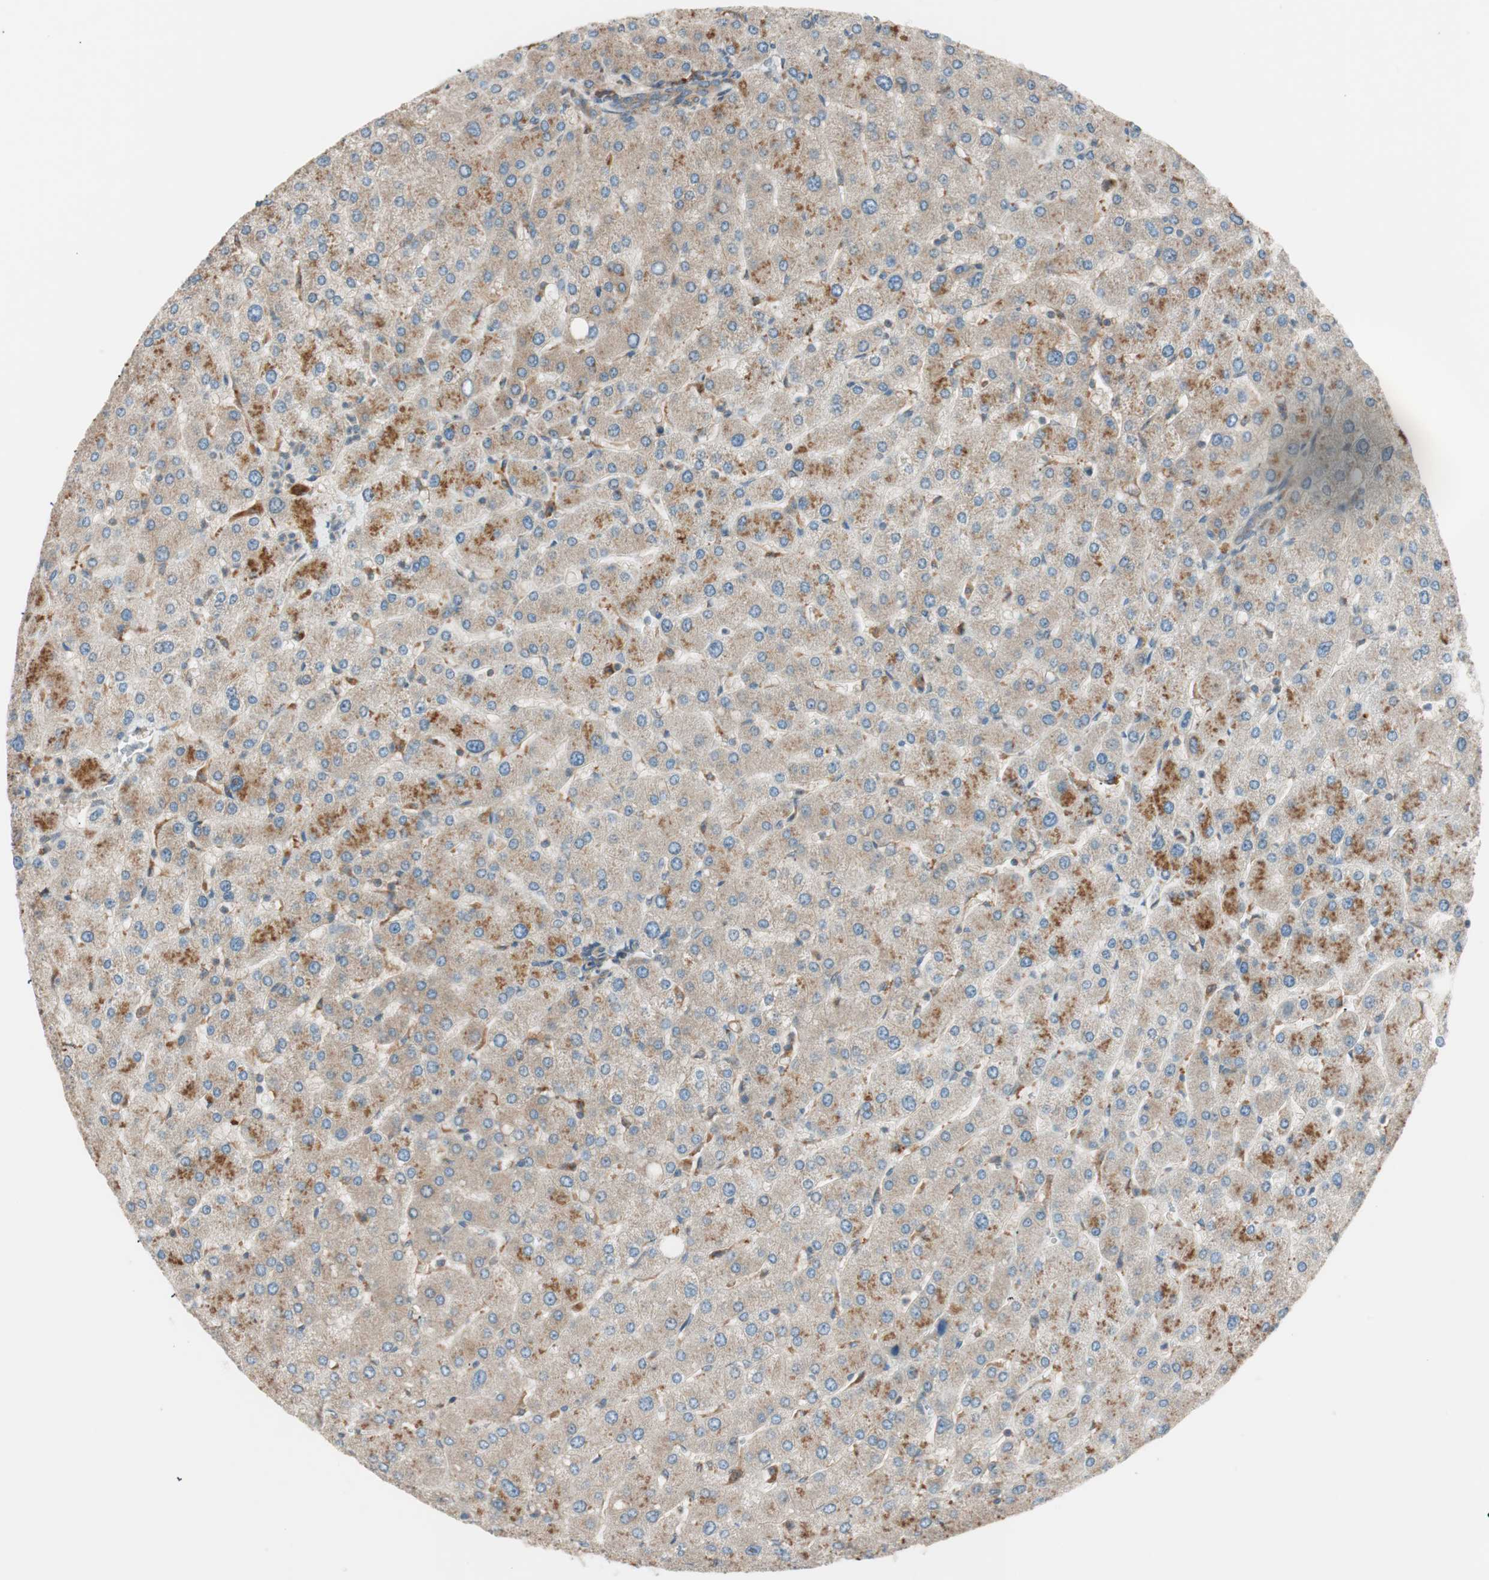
{"staining": {"intensity": "moderate", "quantity": ">75%", "location": "cytoplasmic/membranous"}, "tissue": "liver", "cell_type": "Cholangiocytes", "image_type": "normal", "snomed": [{"axis": "morphology", "description": "Normal tissue, NOS"}, {"axis": "topography", "description": "Liver"}], "caption": "Benign liver shows moderate cytoplasmic/membranous expression in about >75% of cholangiocytes, visualized by immunohistochemistry. (DAB (3,3'-diaminobenzidine) IHC, brown staining for protein, blue staining for nuclei).", "gene": "RAB5A", "patient": {"sex": "male", "age": 55}}